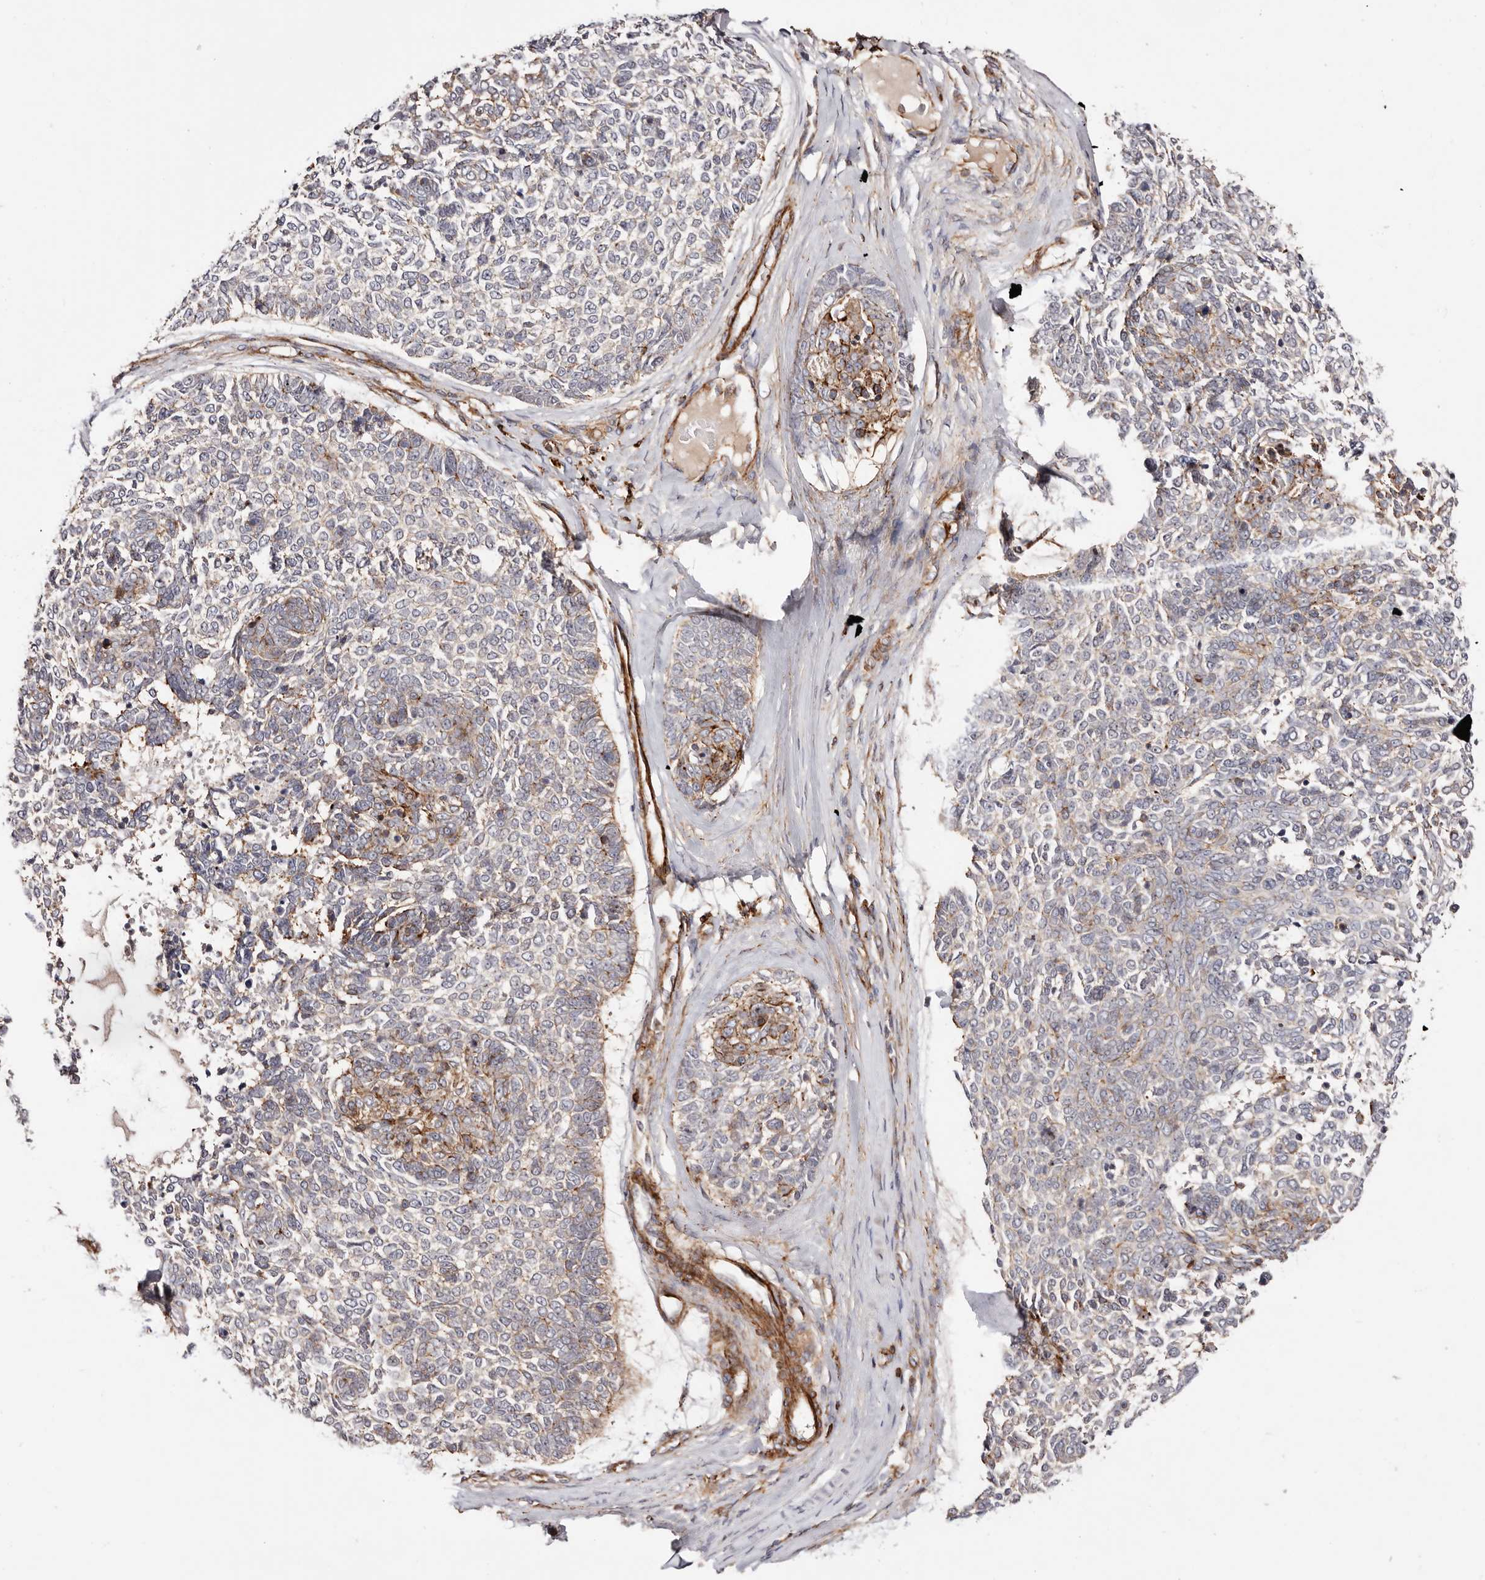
{"staining": {"intensity": "moderate", "quantity": "<25%", "location": "cytoplasmic/membranous"}, "tissue": "skin cancer", "cell_type": "Tumor cells", "image_type": "cancer", "snomed": [{"axis": "morphology", "description": "Basal cell carcinoma"}, {"axis": "topography", "description": "Skin"}], "caption": "Immunohistochemical staining of human skin basal cell carcinoma exhibits low levels of moderate cytoplasmic/membranous expression in about <25% of tumor cells. The staining is performed using DAB brown chromogen to label protein expression. The nuclei are counter-stained blue using hematoxylin.", "gene": "PTPN22", "patient": {"sex": "female", "age": 81}}